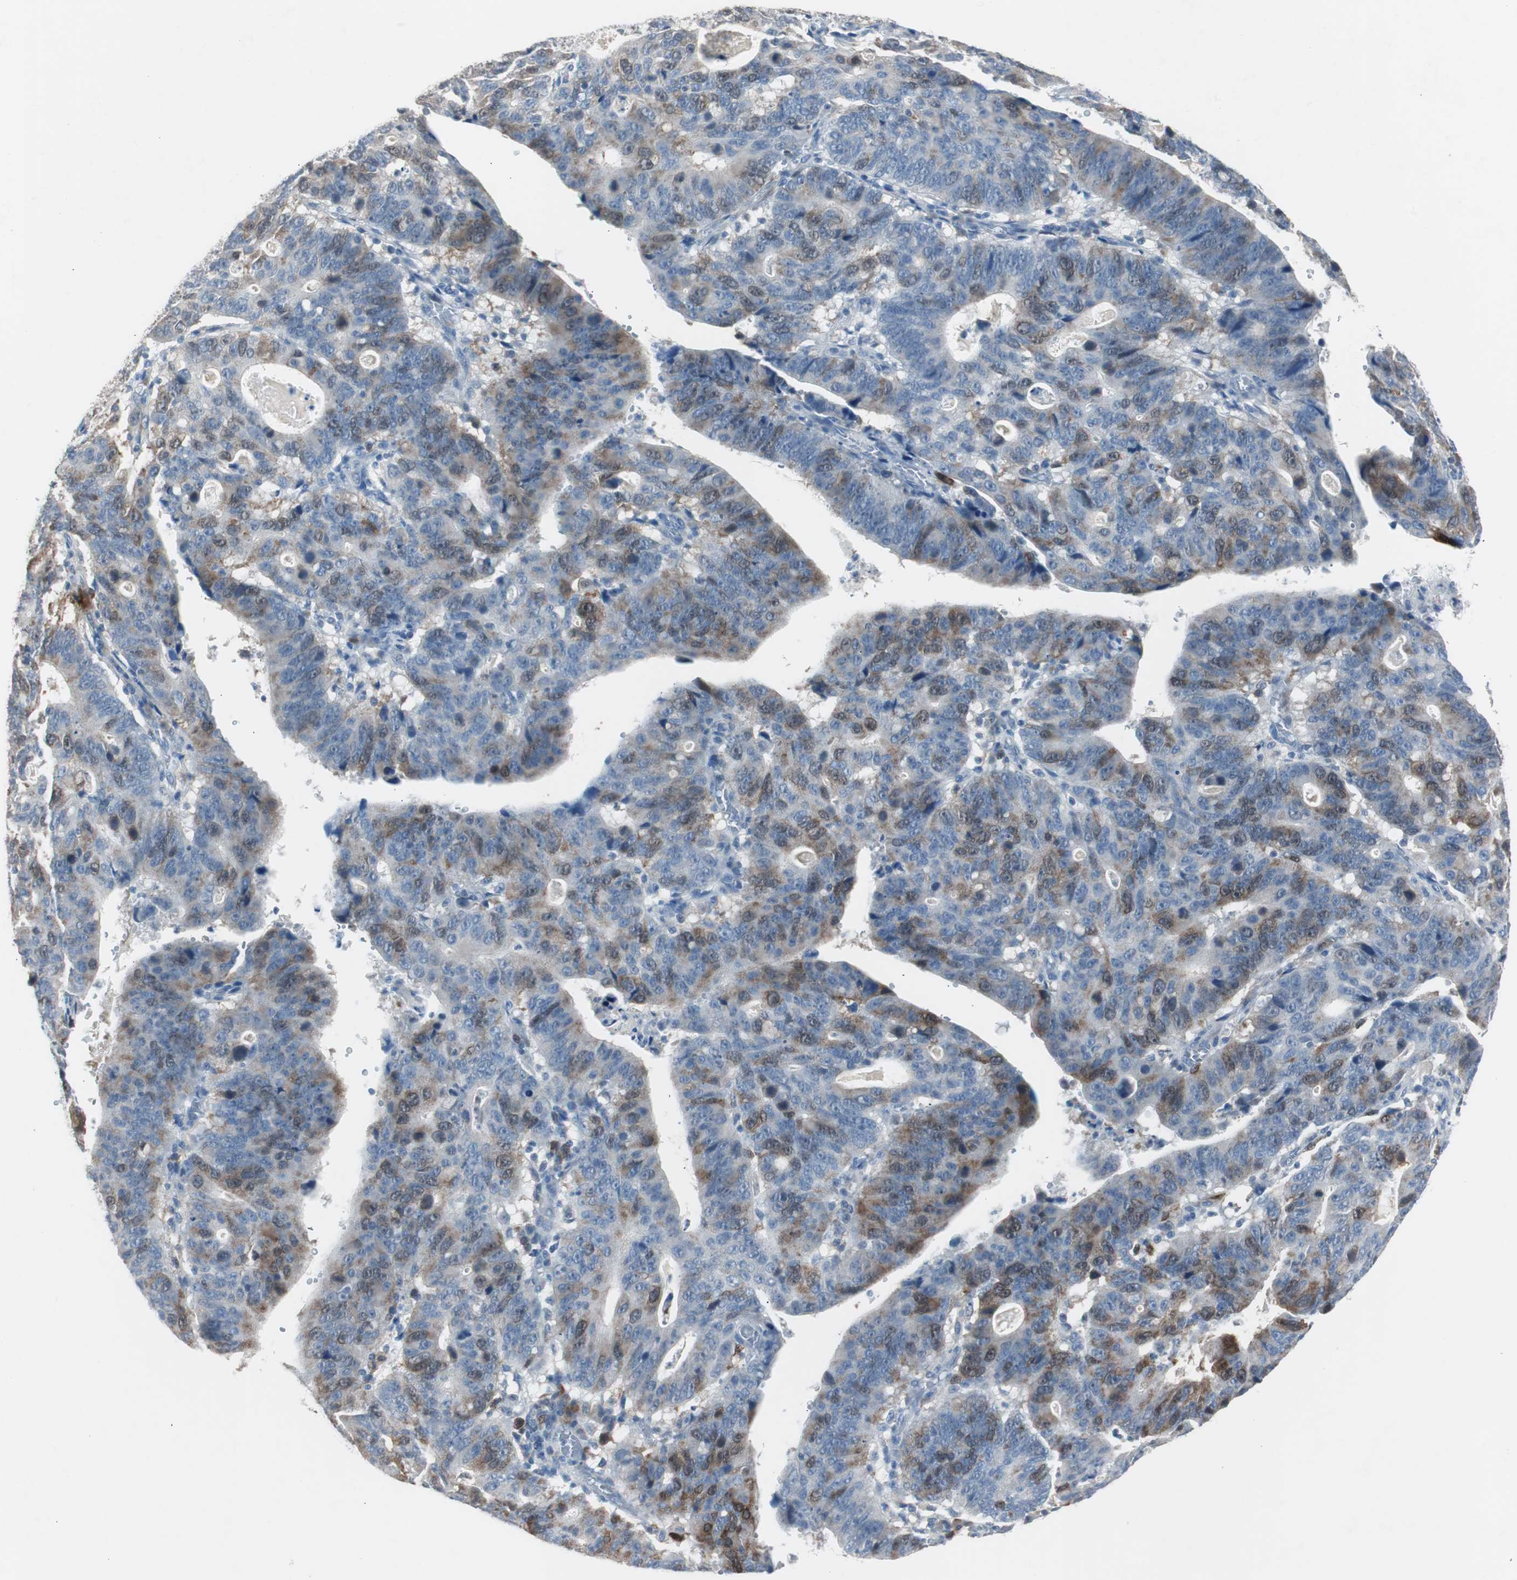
{"staining": {"intensity": "weak", "quantity": "25%-75%", "location": "cytoplasmic/membranous"}, "tissue": "stomach cancer", "cell_type": "Tumor cells", "image_type": "cancer", "snomed": [{"axis": "morphology", "description": "Adenocarcinoma, NOS"}, {"axis": "topography", "description": "Stomach"}], "caption": "Human adenocarcinoma (stomach) stained with a protein marker exhibits weak staining in tumor cells.", "gene": "TK1", "patient": {"sex": "male", "age": 59}}